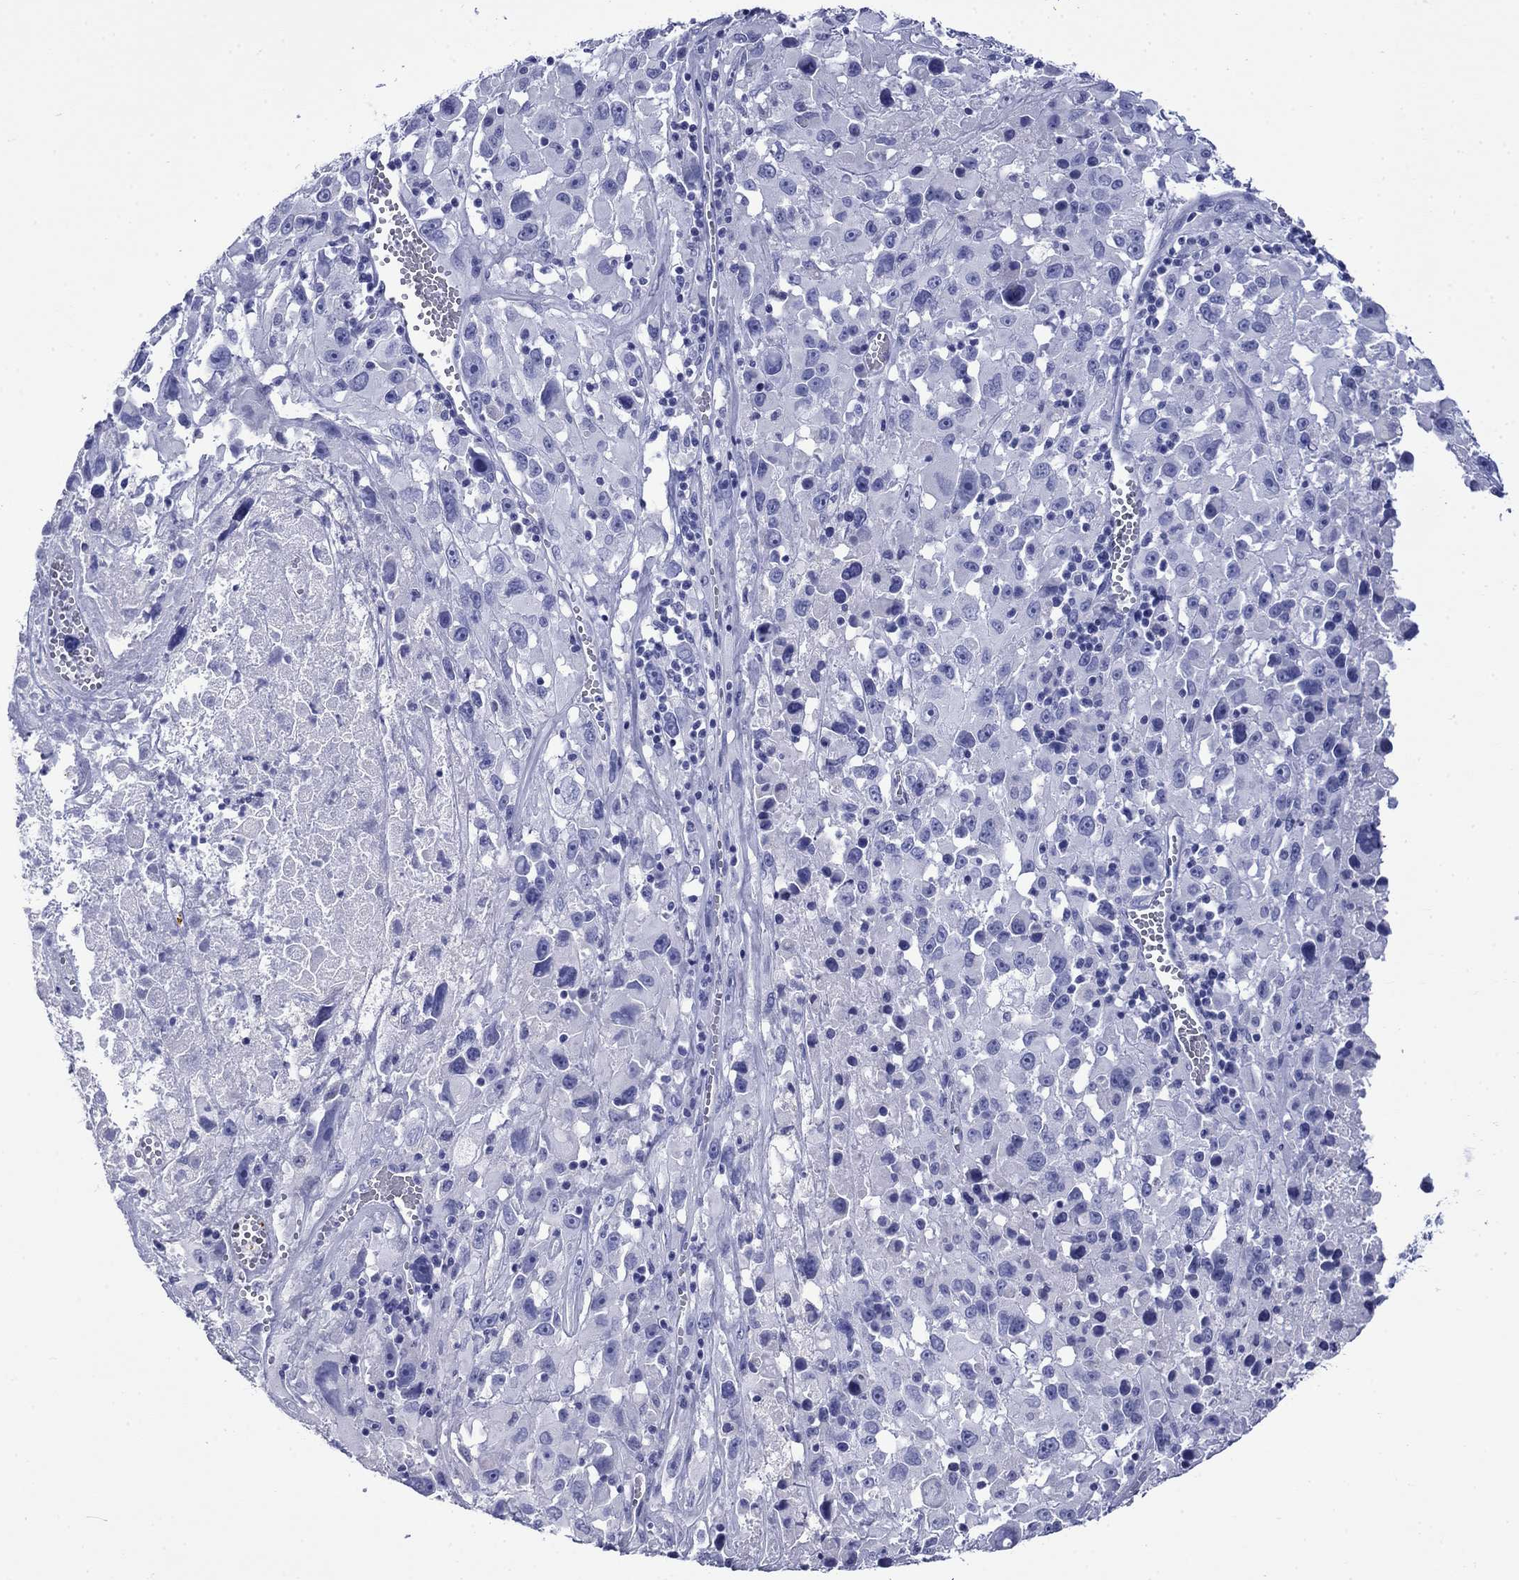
{"staining": {"intensity": "negative", "quantity": "none", "location": "none"}, "tissue": "melanoma", "cell_type": "Tumor cells", "image_type": "cancer", "snomed": [{"axis": "morphology", "description": "Malignant melanoma, Metastatic site"}, {"axis": "topography", "description": "Lymph node"}], "caption": "A histopathology image of human malignant melanoma (metastatic site) is negative for staining in tumor cells.", "gene": "GIP", "patient": {"sex": "male", "age": 50}}